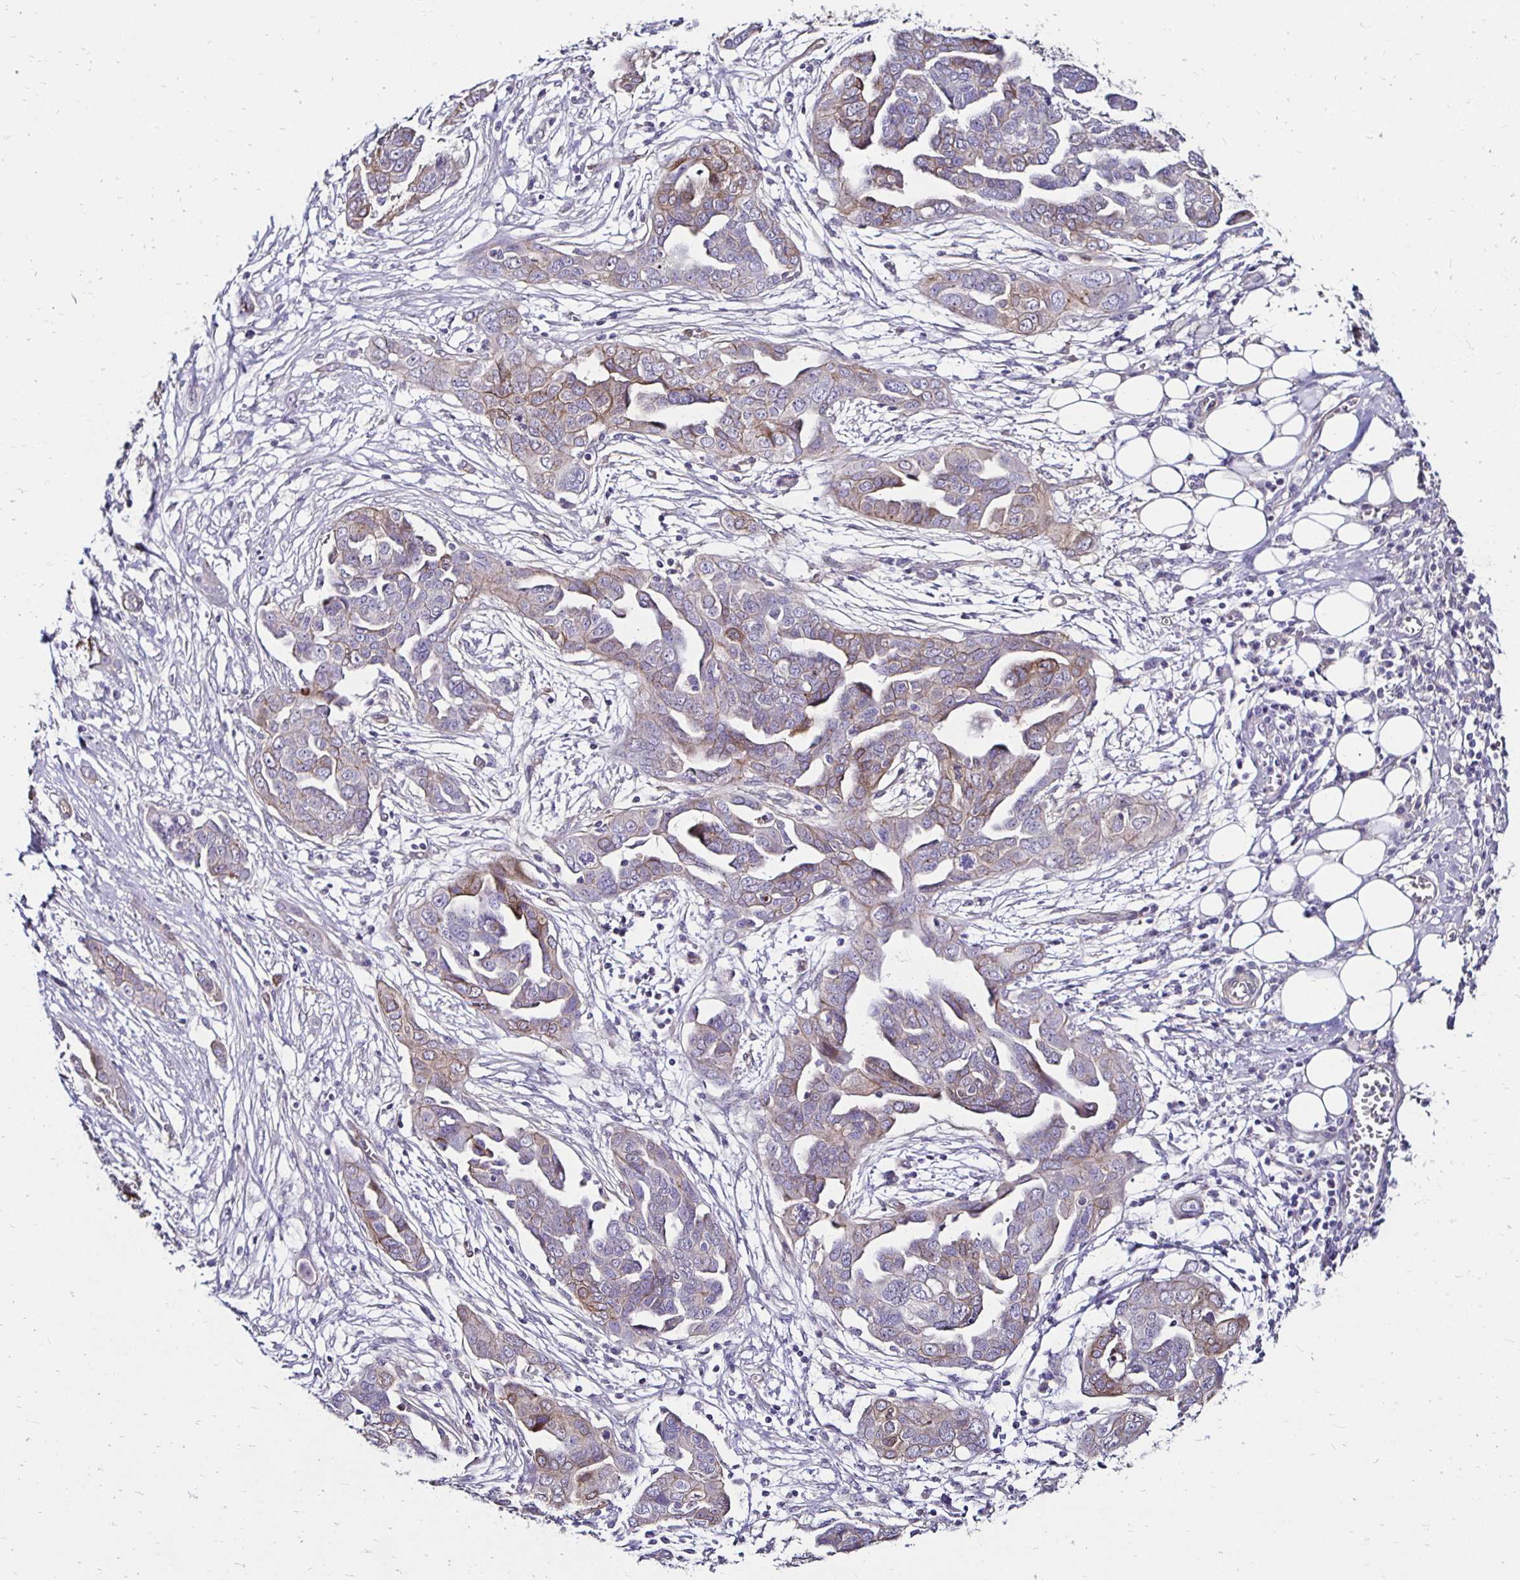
{"staining": {"intensity": "weak", "quantity": "<25%", "location": "cytoplasmic/membranous"}, "tissue": "ovarian cancer", "cell_type": "Tumor cells", "image_type": "cancer", "snomed": [{"axis": "morphology", "description": "Cystadenocarcinoma, serous, NOS"}, {"axis": "topography", "description": "Ovary"}], "caption": "Tumor cells show no significant protein positivity in ovarian serous cystadenocarcinoma. Brightfield microscopy of IHC stained with DAB (3,3'-diaminobenzidine) (brown) and hematoxylin (blue), captured at high magnification.", "gene": "ITGB1", "patient": {"sex": "female", "age": 59}}